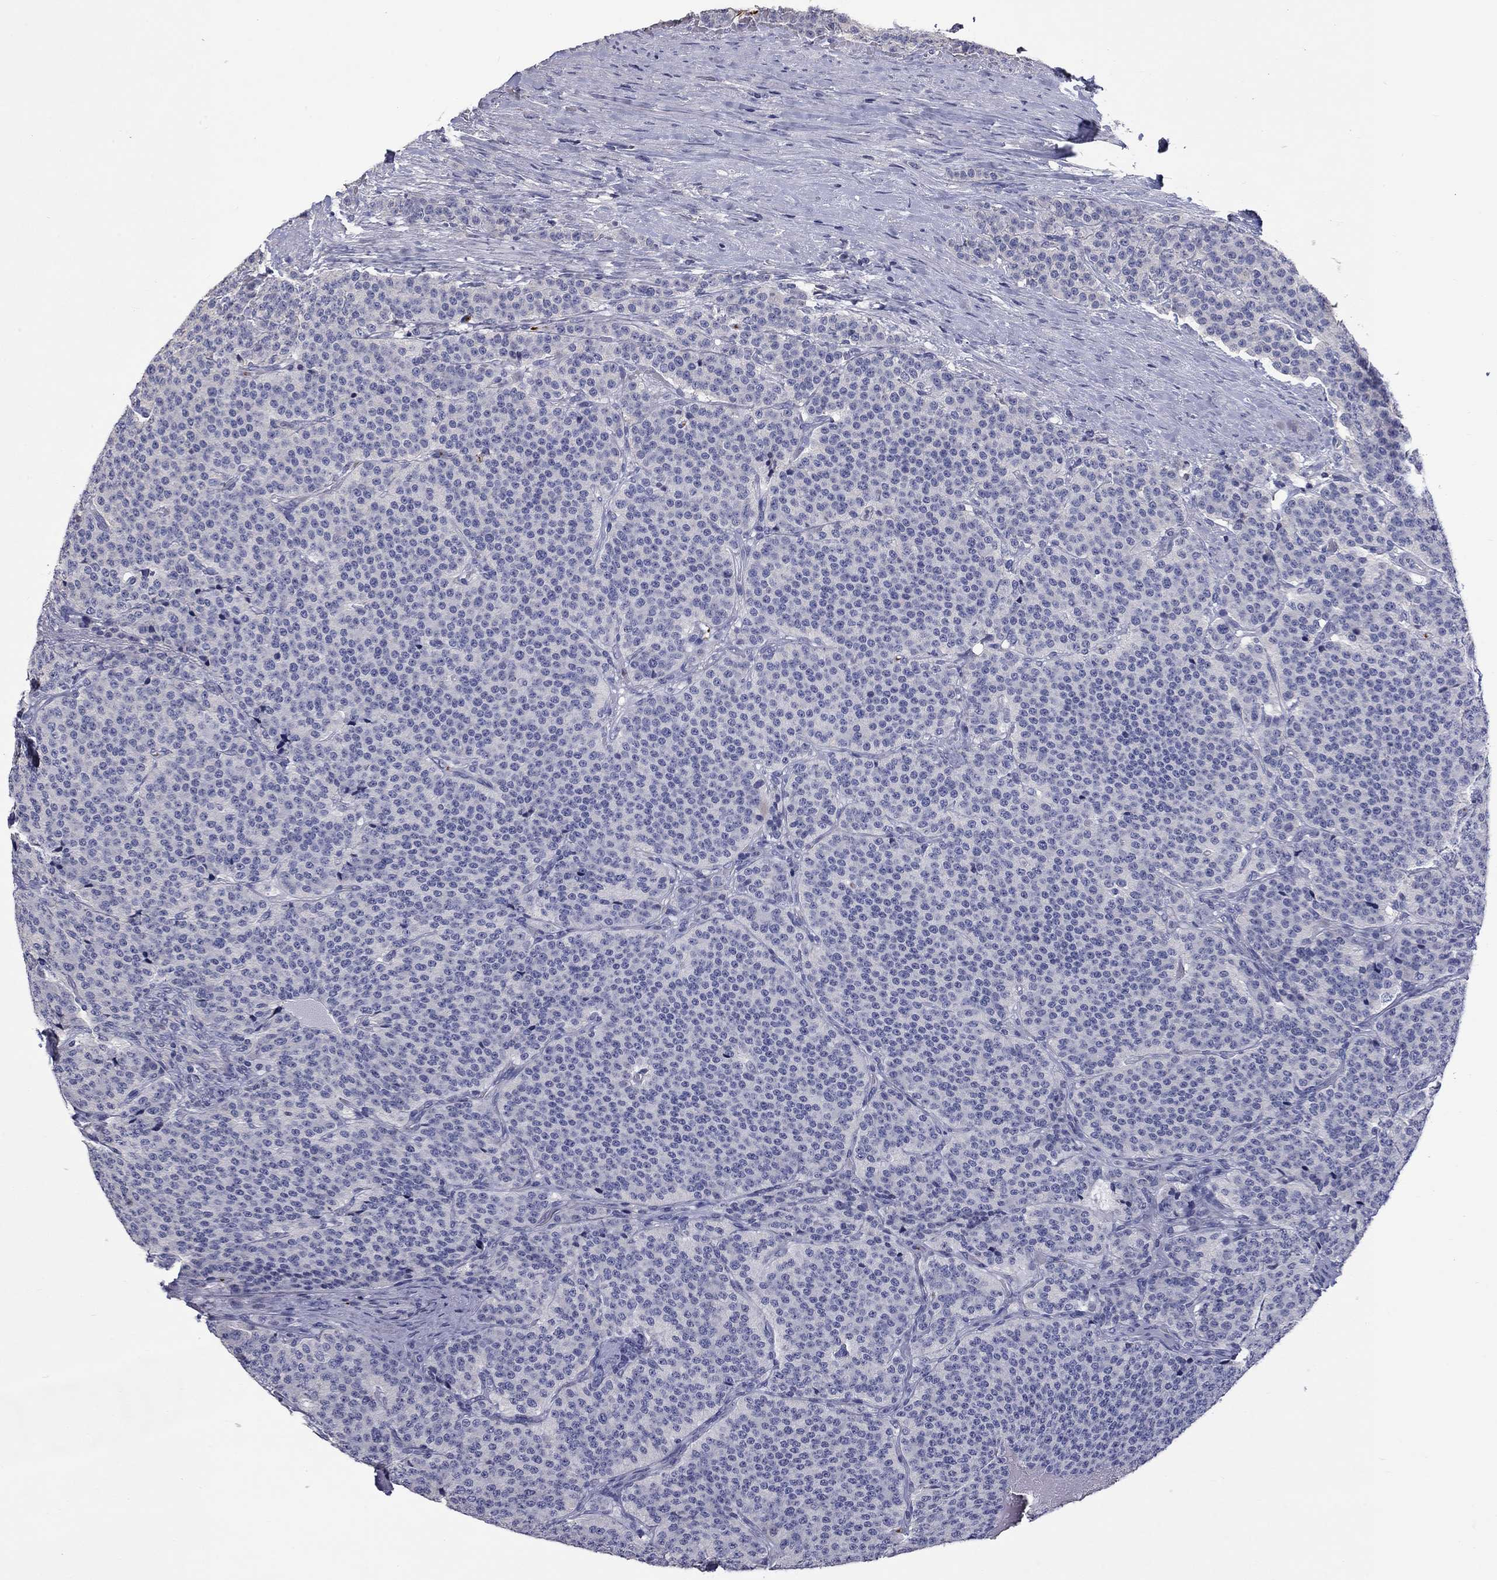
{"staining": {"intensity": "negative", "quantity": "none", "location": "none"}, "tissue": "carcinoid", "cell_type": "Tumor cells", "image_type": "cancer", "snomed": [{"axis": "morphology", "description": "Carcinoid, malignant, NOS"}, {"axis": "topography", "description": "Small intestine"}], "caption": "Tumor cells are negative for brown protein staining in malignant carcinoid.", "gene": "PLEK", "patient": {"sex": "female", "age": 58}}